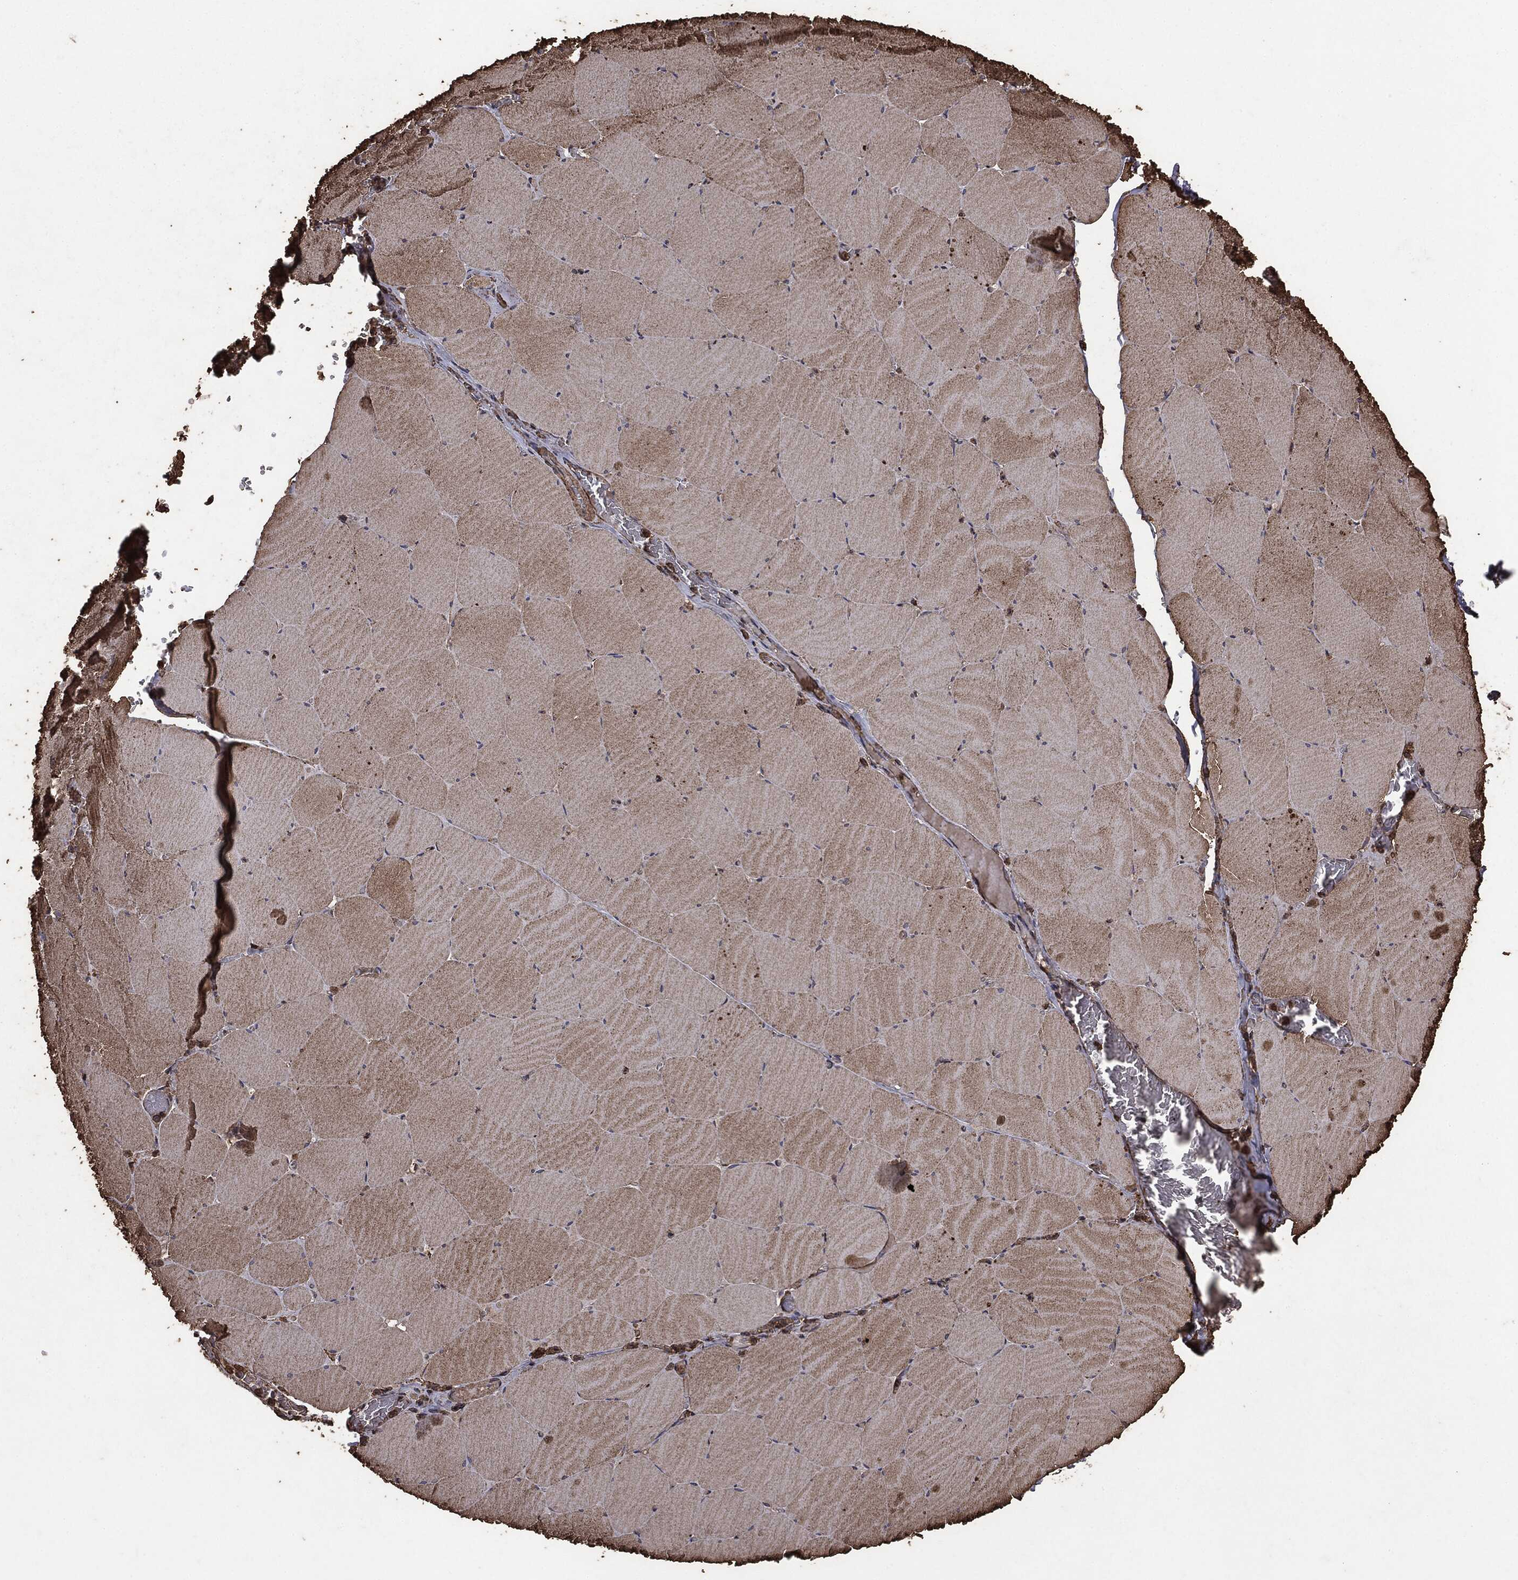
{"staining": {"intensity": "moderate", "quantity": "25%-75%", "location": "cytoplasmic/membranous"}, "tissue": "skeletal muscle", "cell_type": "Myocytes", "image_type": "normal", "snomed": [{"axis": "morphology", "description": "Normal tissue, NOS"}, {"axis": "morphology", "description": "Malignant melanoma, Metastatic site"}, {"axis": "topography", "description": "Skeletal muscle"}], "caption": "Brown immunohistochemical staining in normal skeletal muscle exhibits moderate cytoplasmic/membranous positivity in about 25%-75% of myocytes. (DAB = brown stain, brightfield microscopy at high magnification).", "gene": "MTOR", "patient": {"sex": "male", "age": 50}}